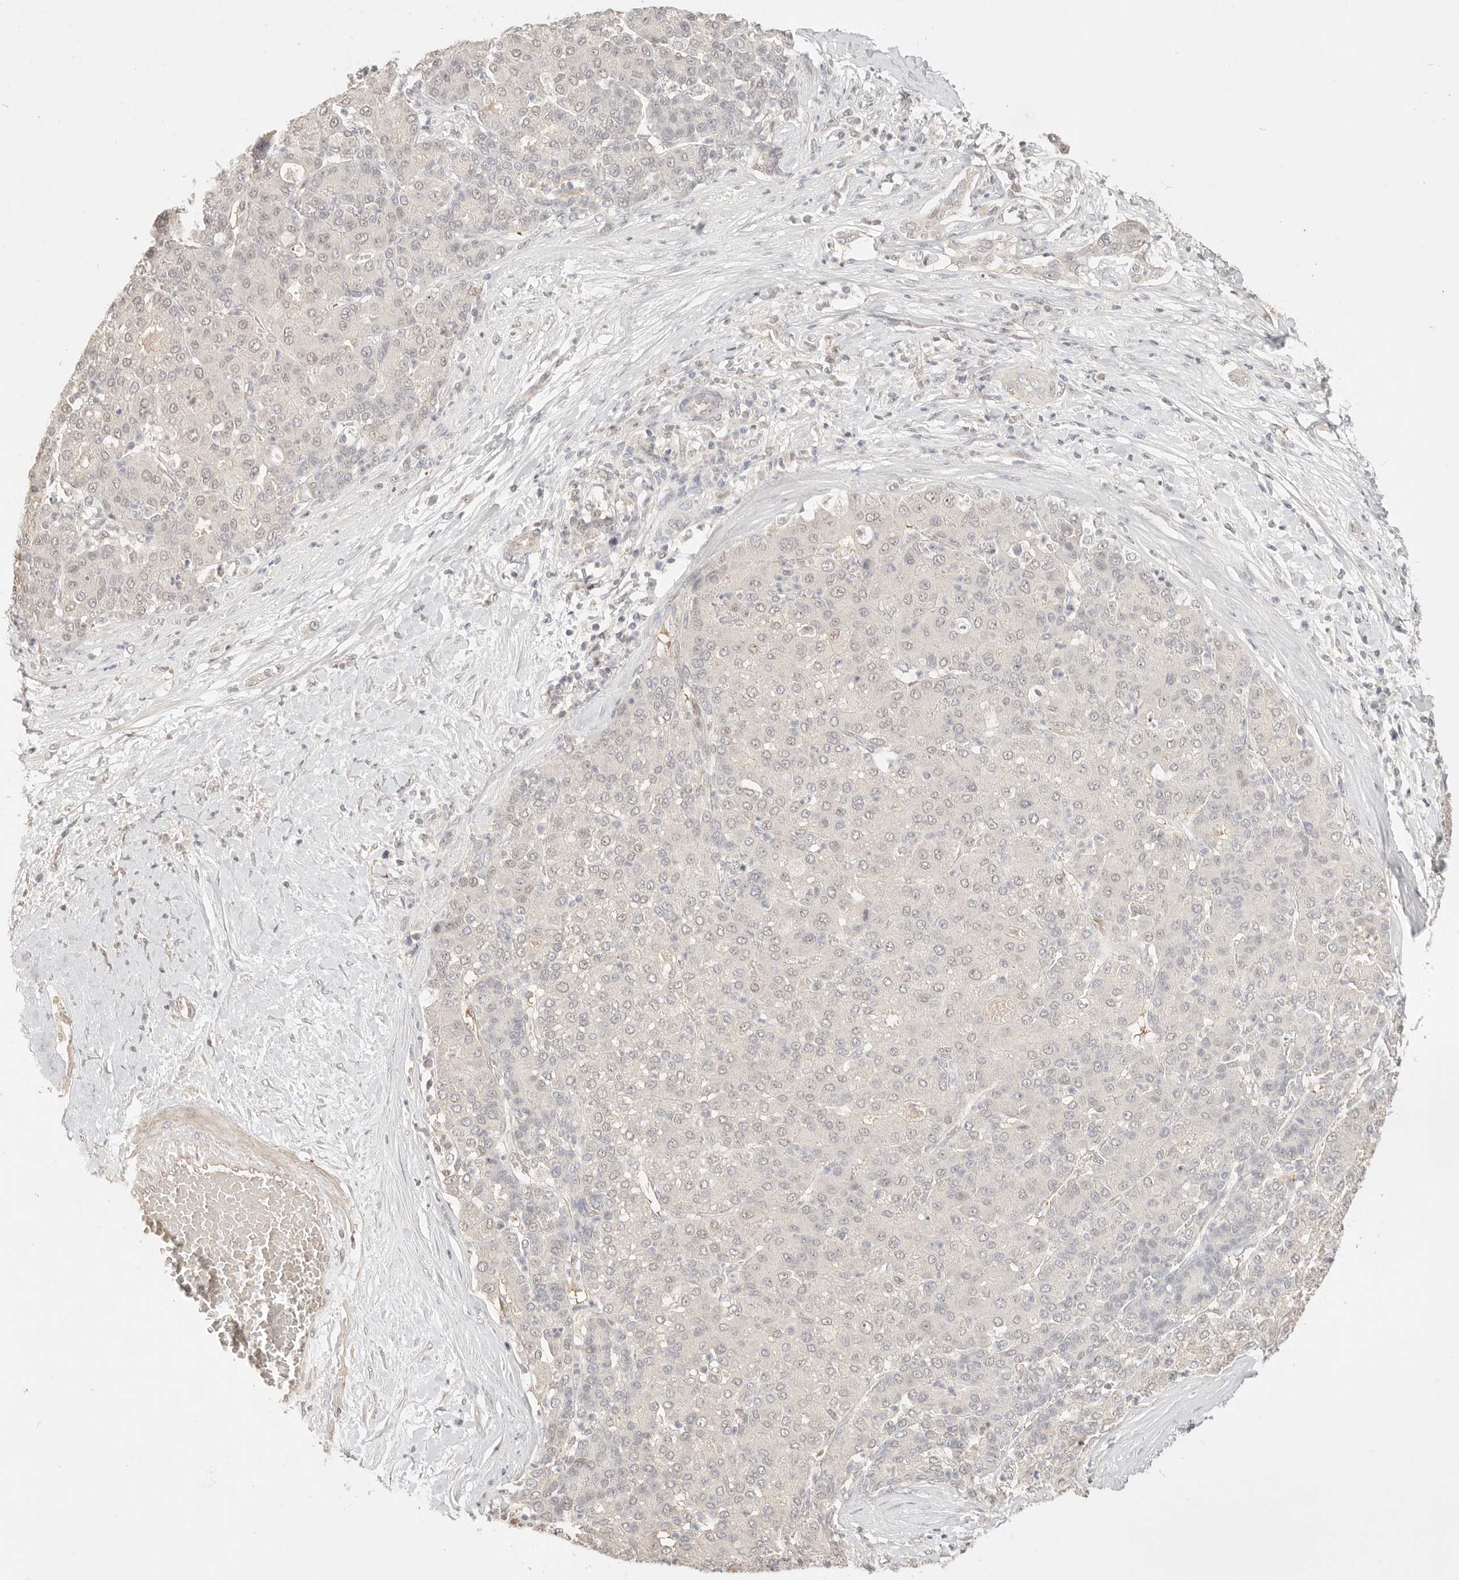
{"staining": {"intensity": "weak", "quantity": "25%-75%", "location": "nuclear"}, "tissue": "liver cancer", "cell_type": "Tumor cells", "image_type": "cancer", "snomed": [{"axis": "morphology", "description": "Carcinoma, Hepatocellular, NOS"}, {"axis": "topography", "description": "Liver"}], "caption": "There is low levels of weak nuclear staining in tumor cells of liver cancer, as demonstrated by immunohistochemical staining (brown color).", "gene": "MEP1A", "patient": {"sex": "male", "age": 65}}